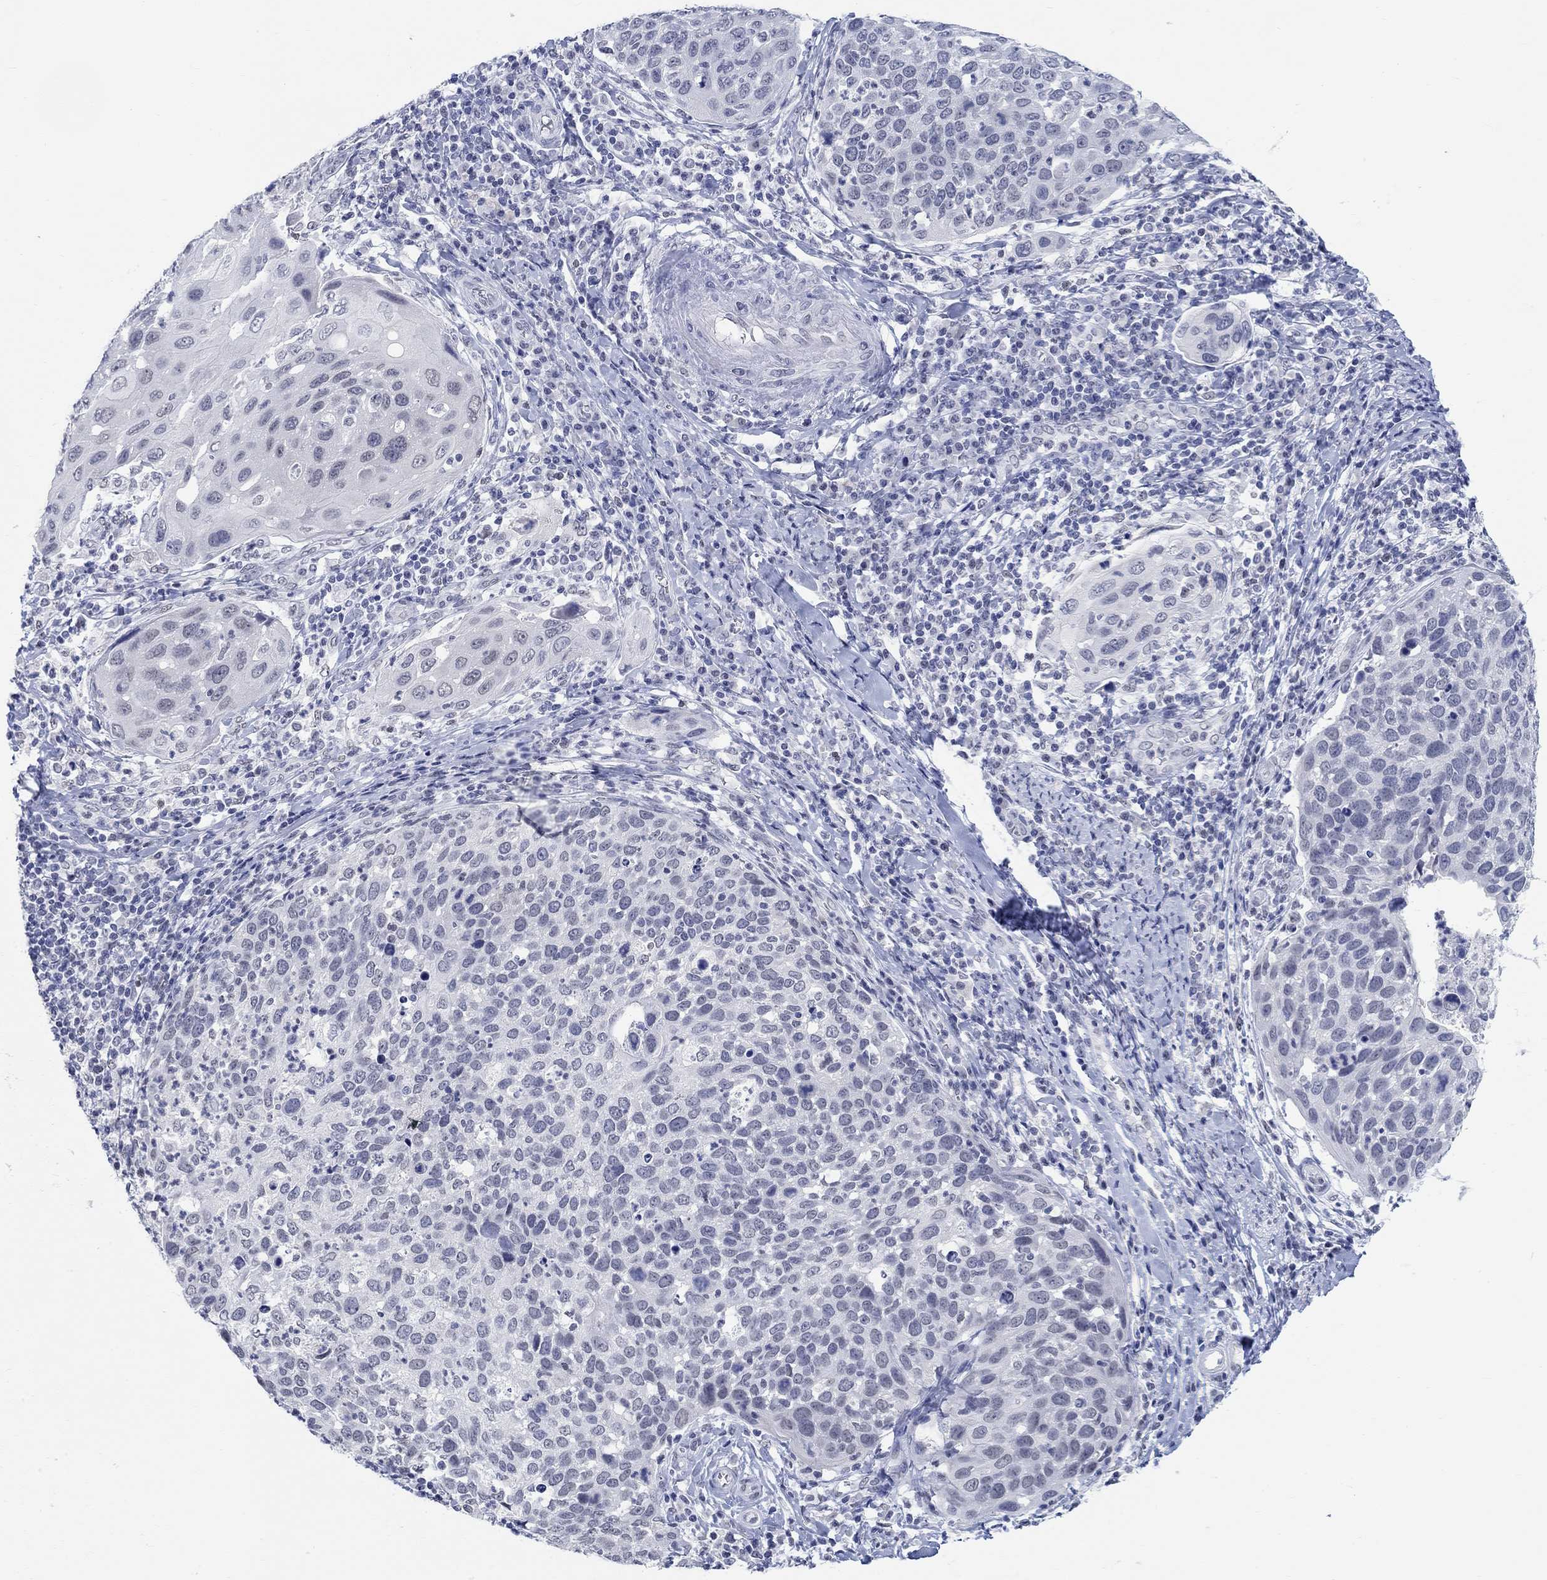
{"staining": {"intensity": "negative", "quantity": "none", "location": "none"}, "tissue": "cervical cancer", "cell_type": "Tumor cells", "image_type": "cancer", "snomed": [{"axis": "morphology", "description": "Squamous cell carcinoma, NOS"}, {"axis": "topography", "description": "Cervix"}], "caption": "This is an immunohistochemistry image of human cervical cancer. There is no positivity in tumor cells.", "gene": "ANKS1B", "patient": {"sex": "female", "age": 54}}